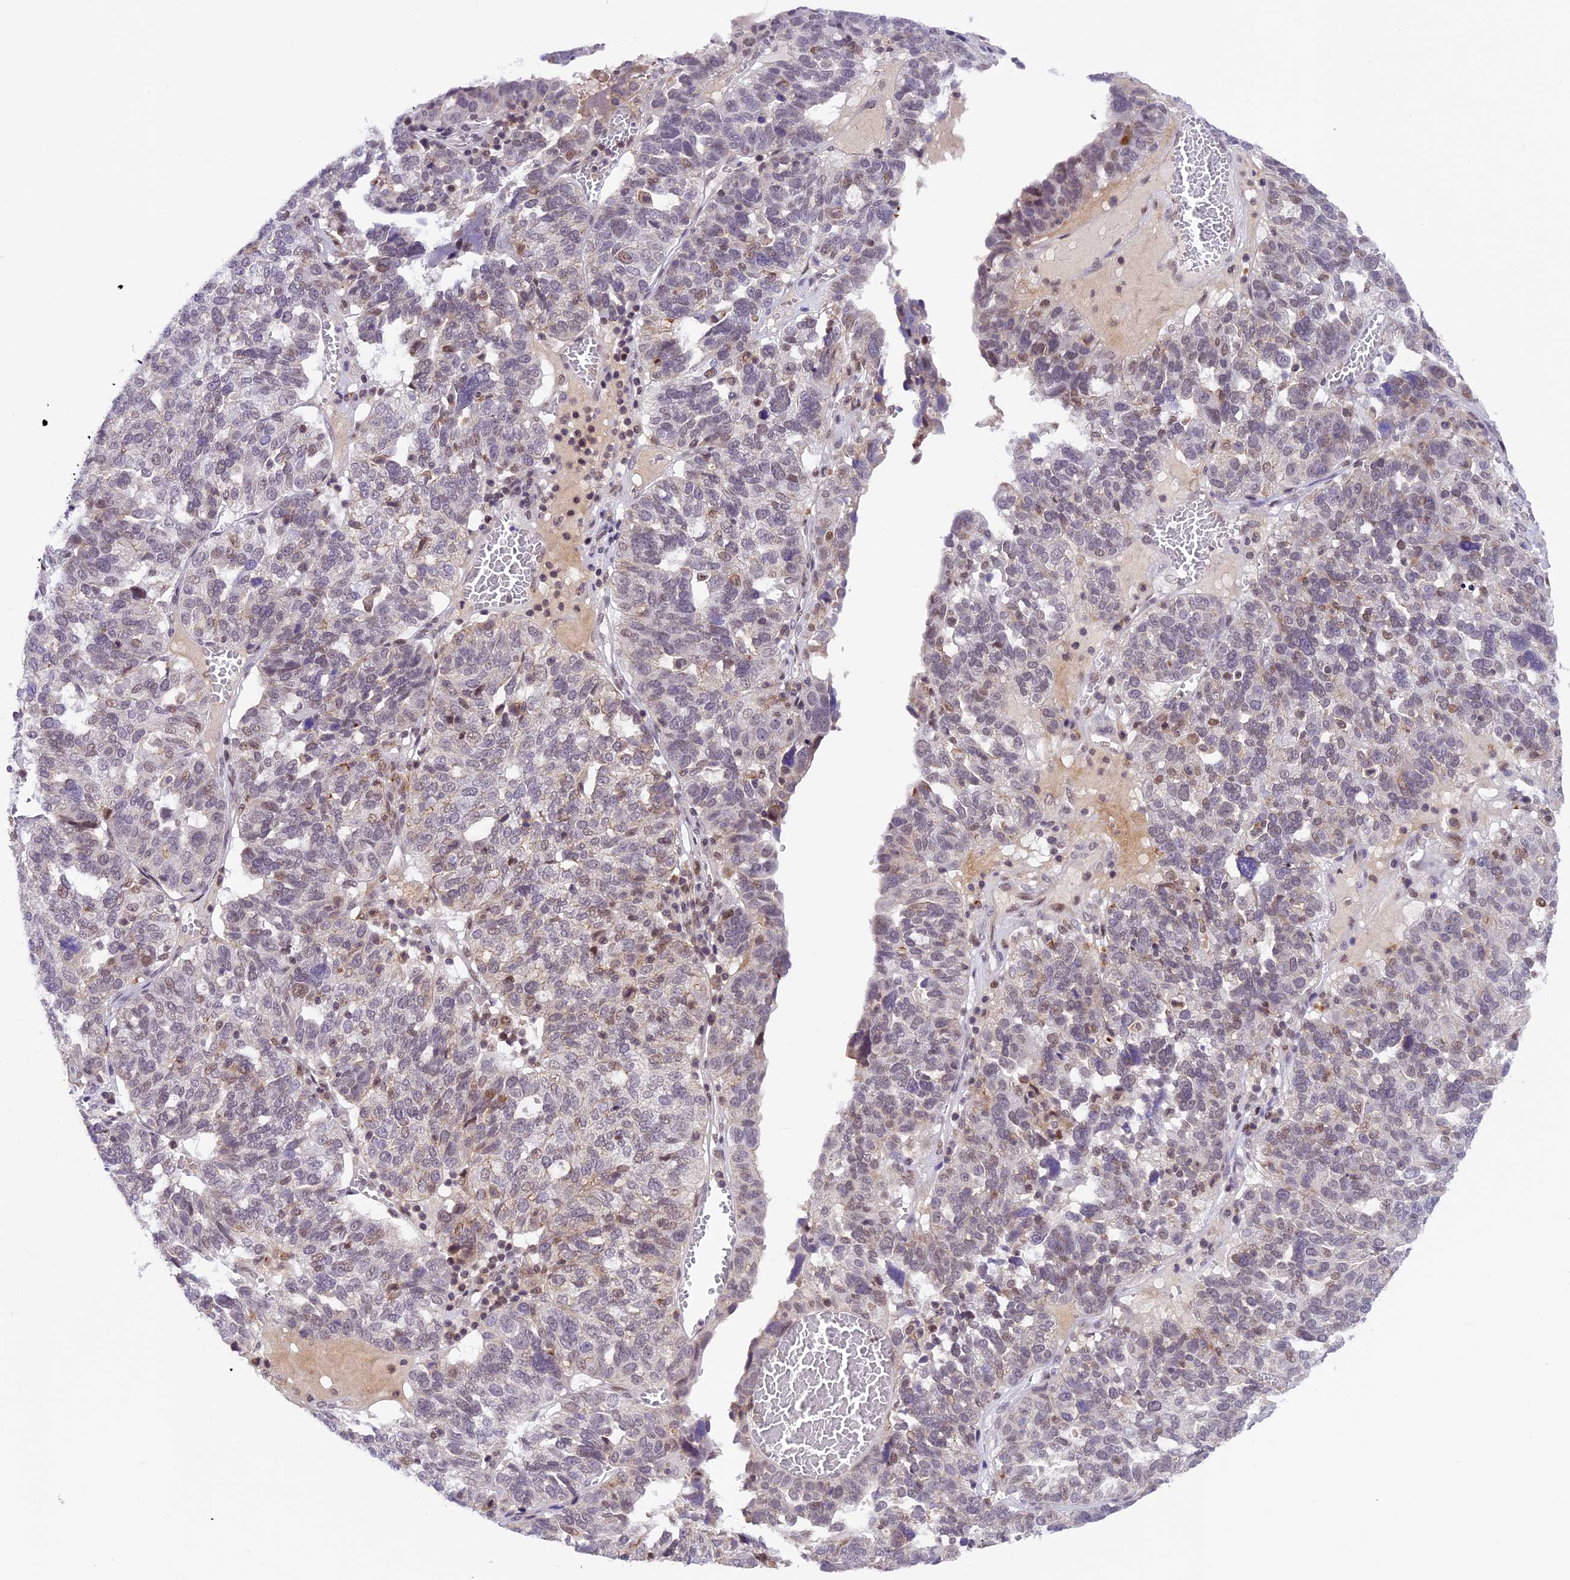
{"staining": {"intensity": "moderate", "quantity": "<25%", "location": "nuclear"}, "tissue": "ovarian cancer", "cell_type": "Tumor cells", "image_type": "cancer", "snomed": [{"axis": "morphology", "description": "Cystadenocarcinoma, serous, NOS"}, {"axis": "topography", "description": "Ovary"}], "caption": "The immunohistochemical stain shows moderate nuclear expression in tumor cells of serous cystadenocarcinoma (ovarian) tissue.", "gene": "SHKBP1", "patient": {"sex": "female", "age": 59}}